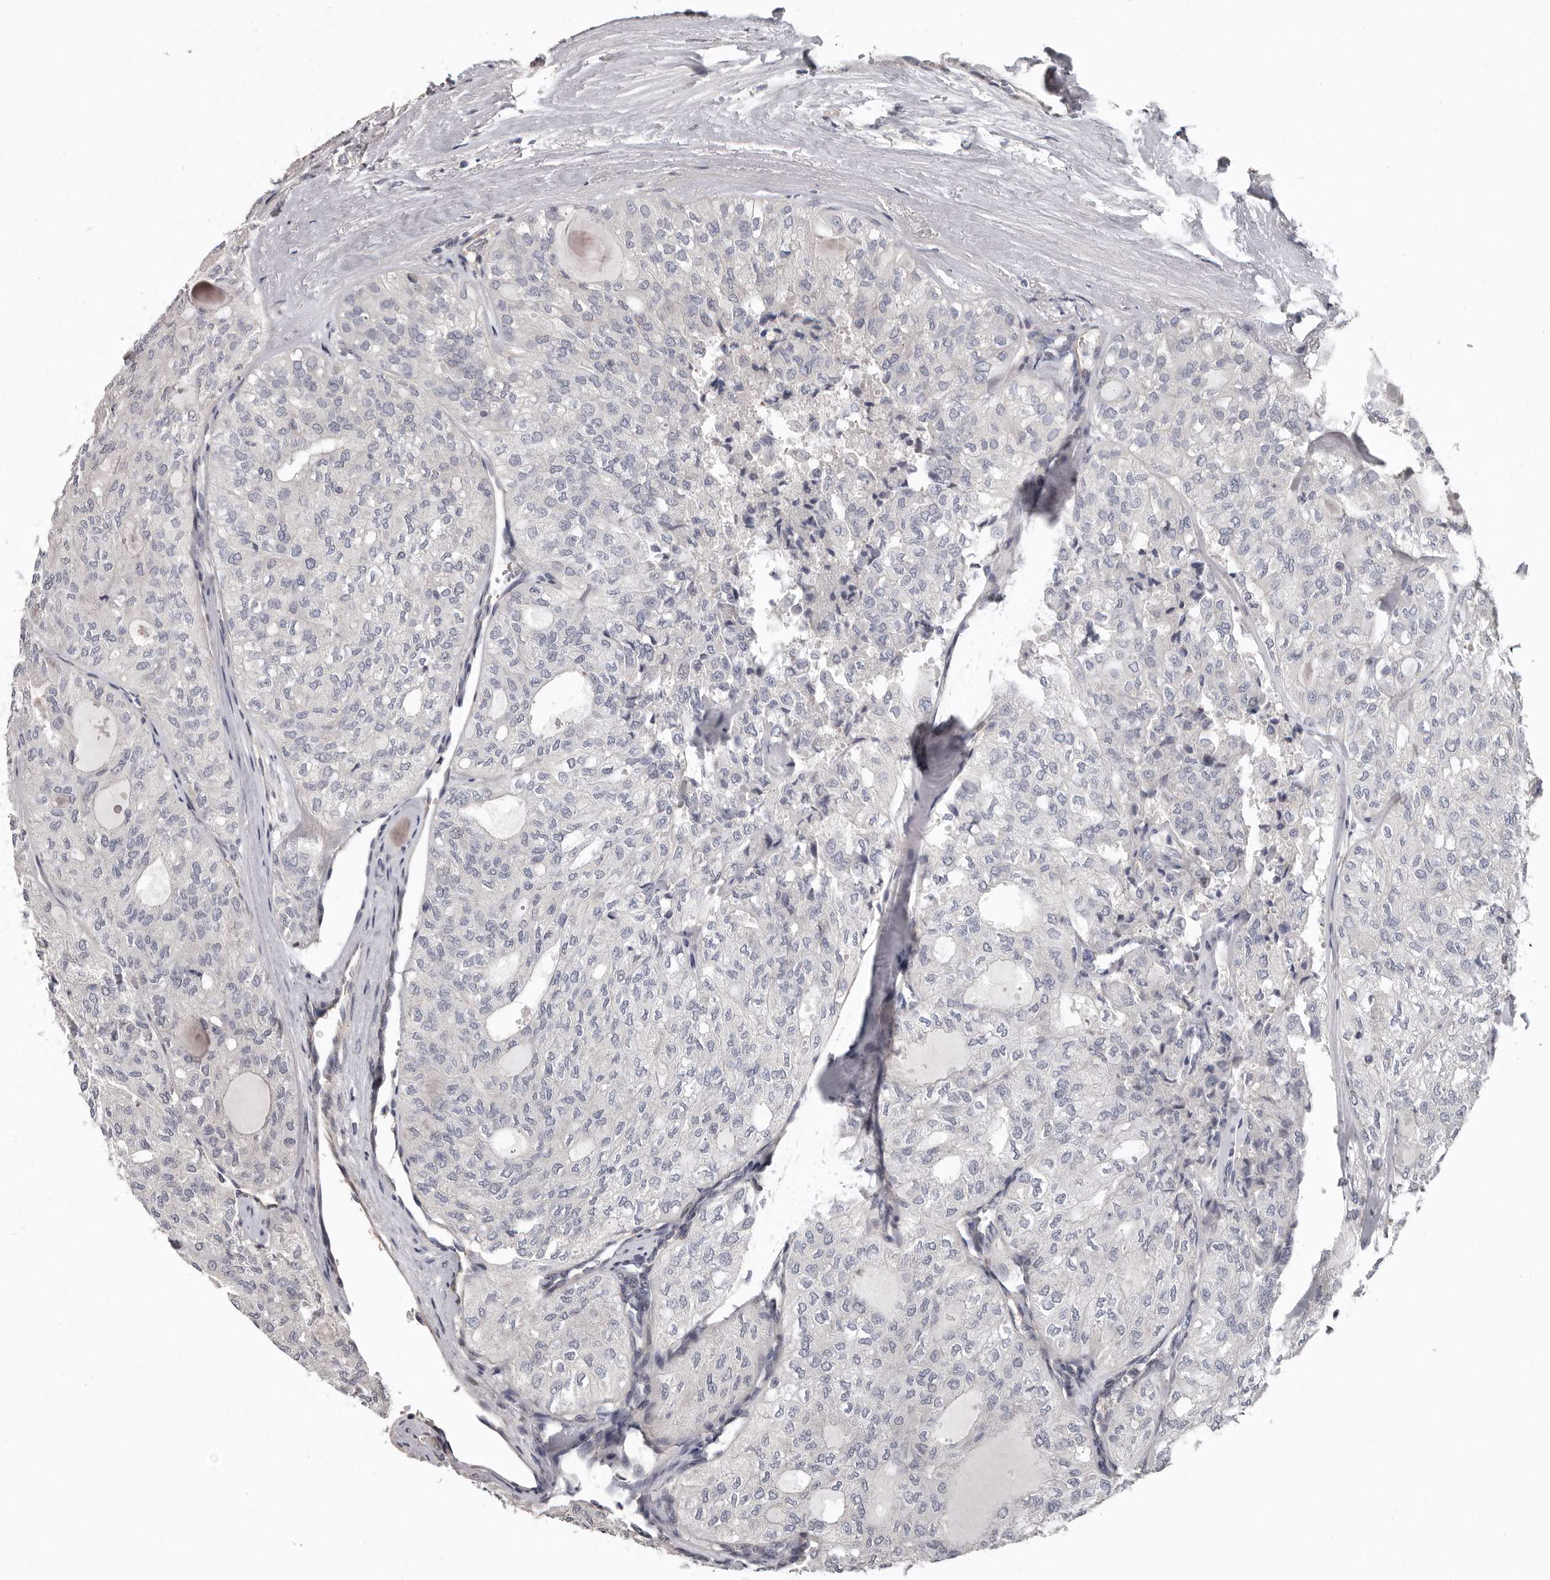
{"staining": {"intensity": "negative", "quantity": "none", "location": "none"}, "tissue": "thyroid cancer", "cell_type": "Tumor cells", "image_type": "cancer", "snomed": [{"axis": "morphology", "description": "Follicular adenoma carcinoma, NOS"}, {"axis": "topography", "description": "Thyroid gland"}], "caption": "An image of human thyroid cancer is negative for staining in tumor cells.", "gene": "RNF217", "patient": {"sex": "male", "age": 75}}